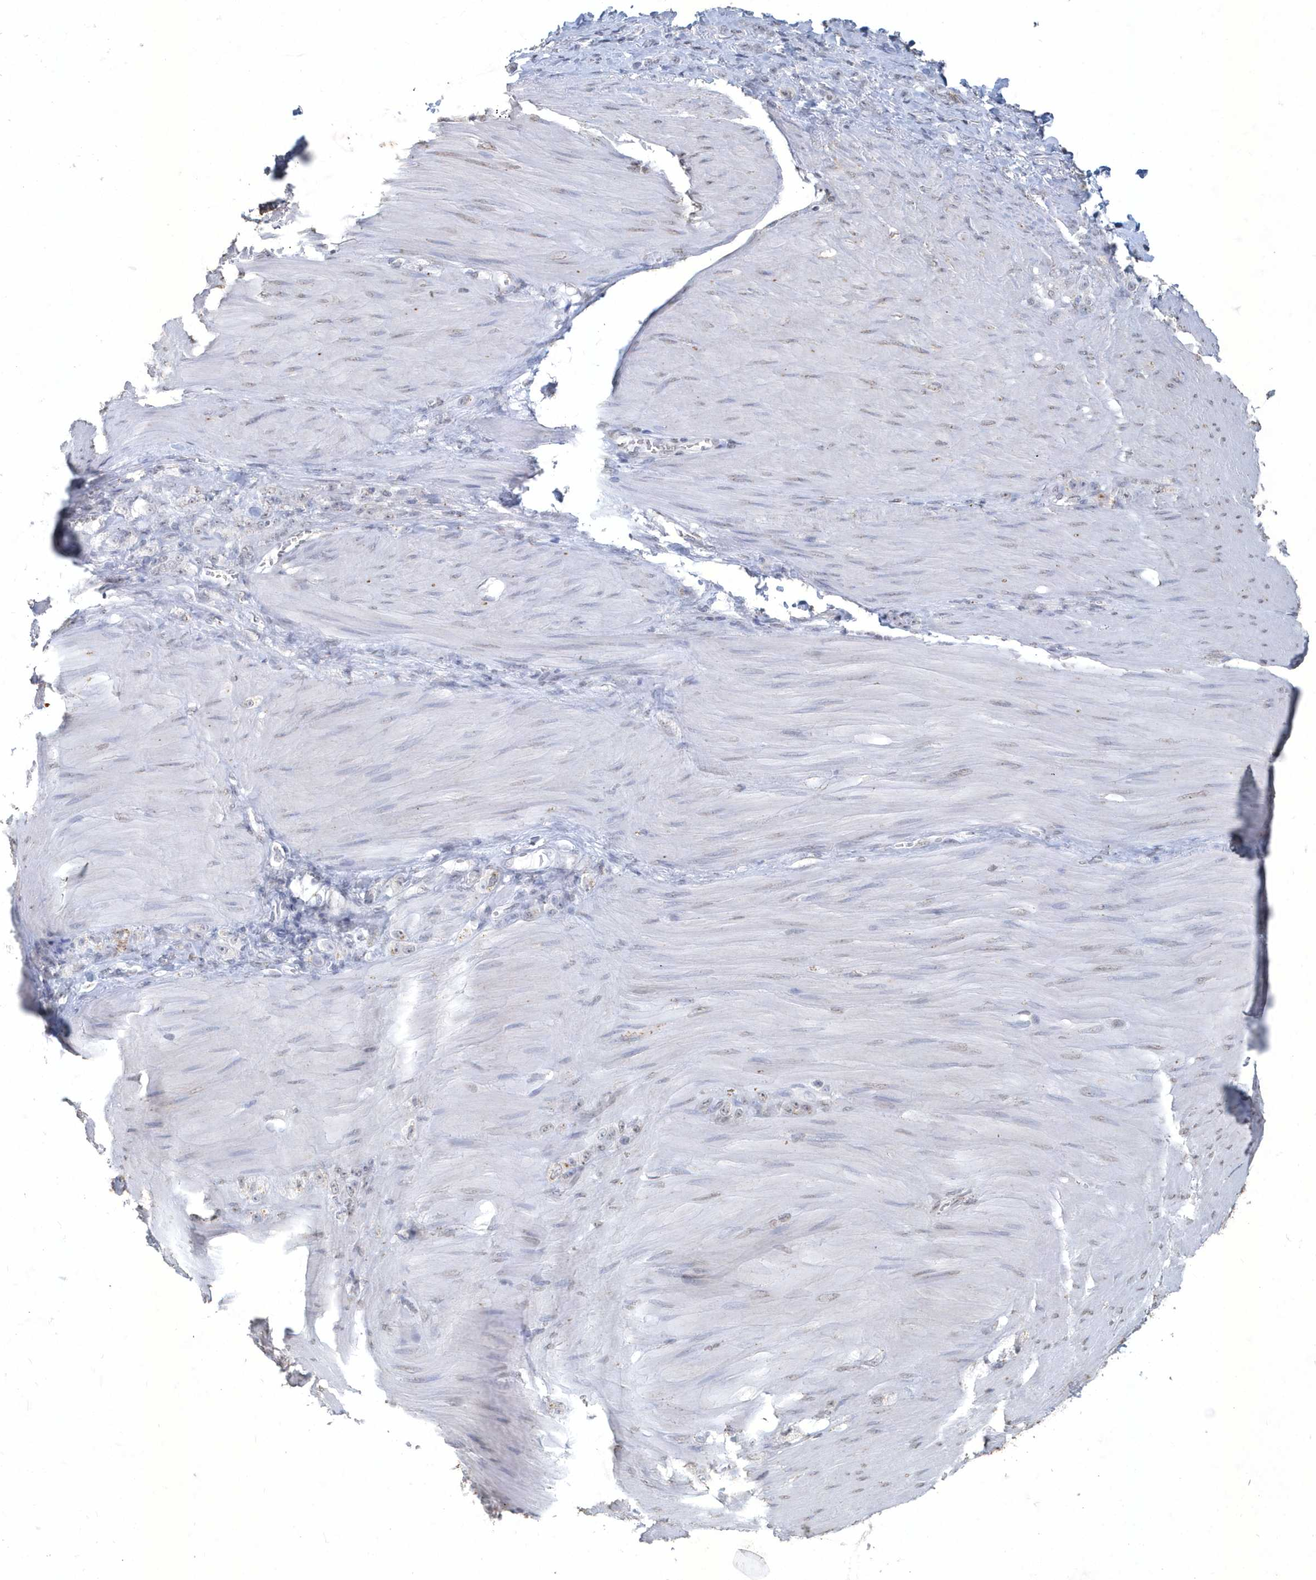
{"staining": {"intensity": "weak", "quantity": "<25%", "location": "nuclear"}, "tissue": "stomach cancer", "cell_type": "Tumor cells", "image_type": "cancer", "snomed": [{"axis": "morphology", "description": "Normal tissue, NOS"}, {"axis": "morphology", "description": "Adenocarcinoma, NOS"}, {"axis": "topography", "description": "Stomach"}], "caption": "This micrograph is of stomach adenocarcinoma stained with immunohistochemistry (IHC) to label a protein in brown with the nuclei are counter-stained blue. There is no positivity in tumor cells. (DAB immunohistochemistry (IHC) visualized using brightfield microscopy, high magnification).", "gene": "PDCD1", "patient": {"sex": "male", "age": 82}}